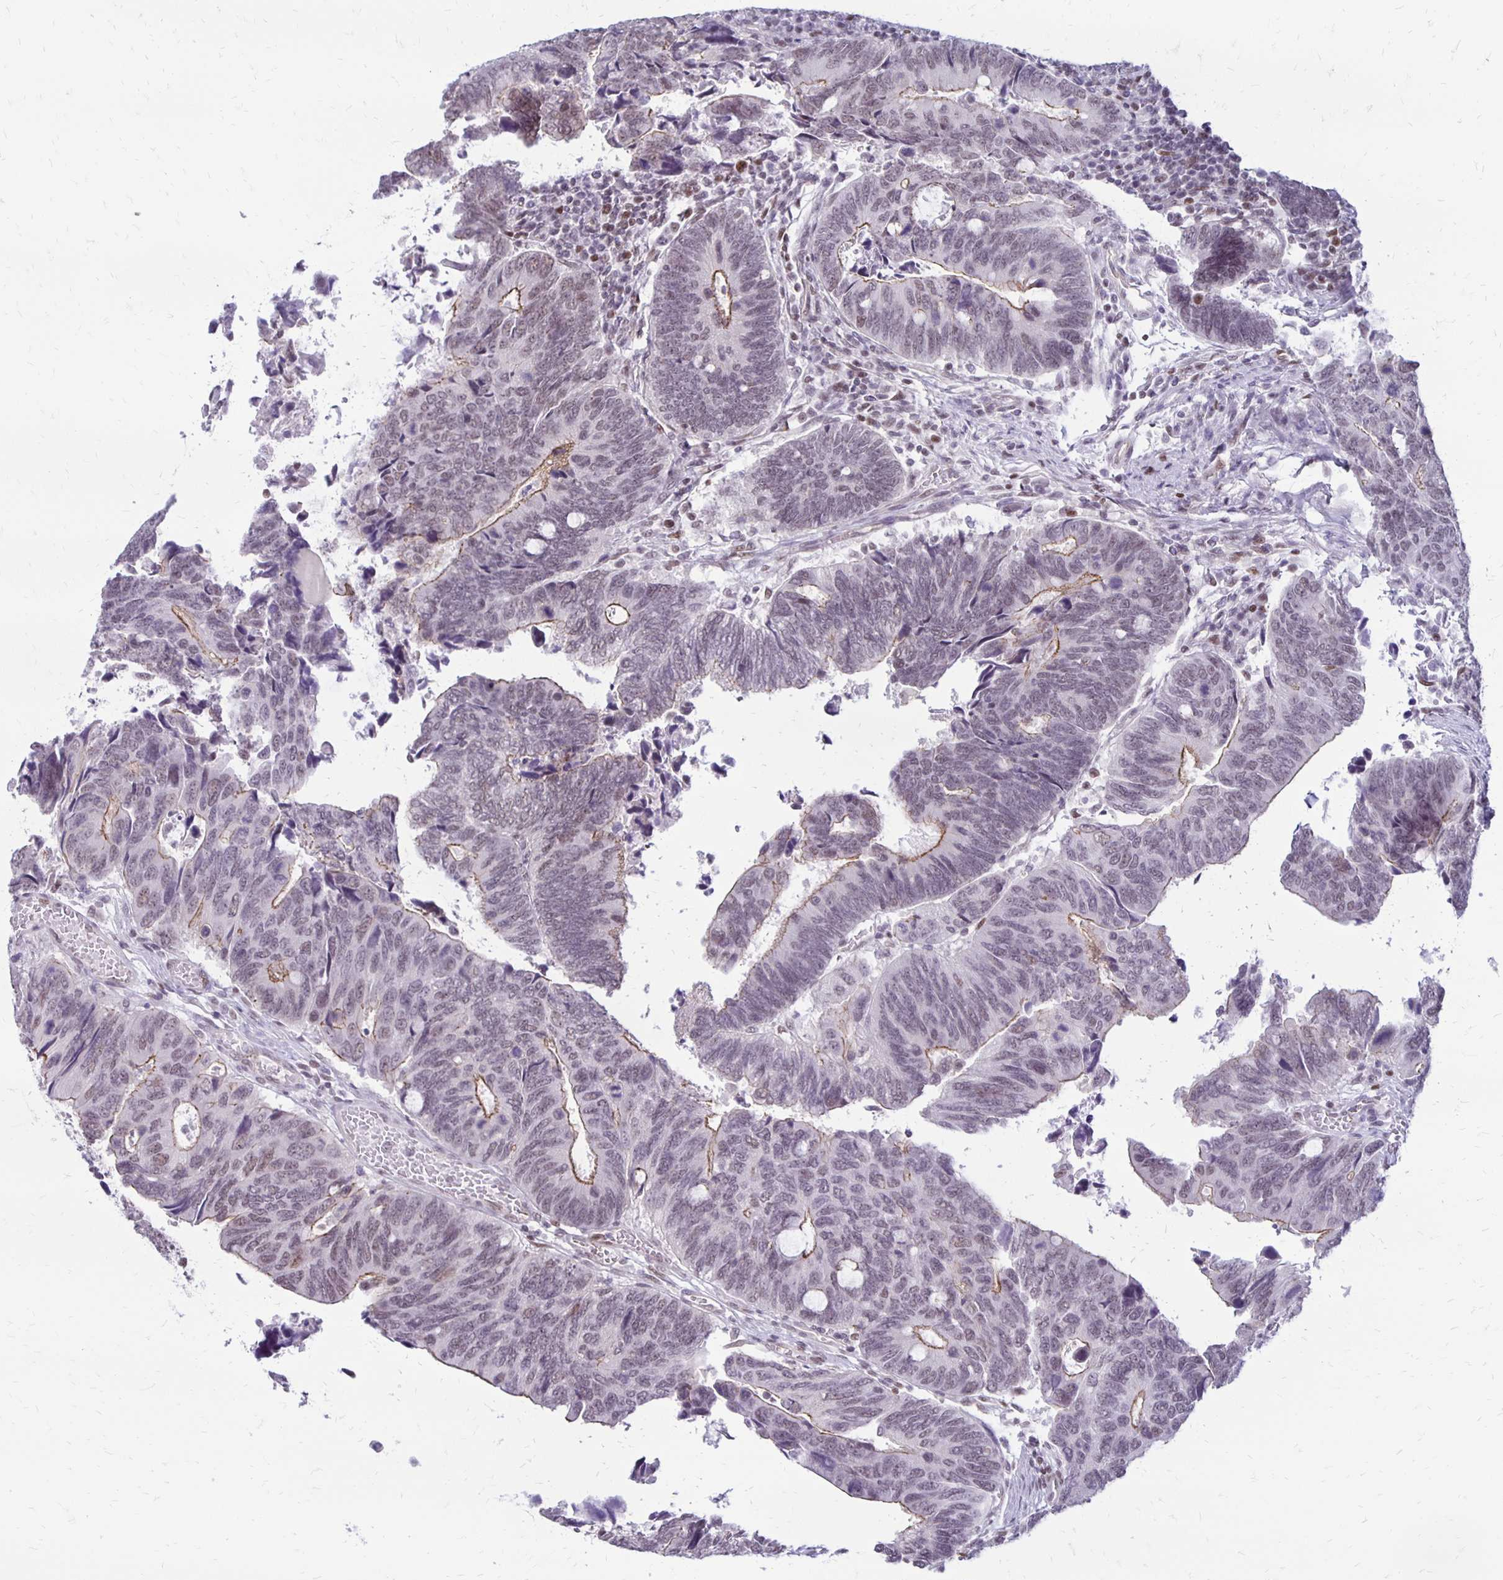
{"staining": {"intensity": "moderate", "quantity": "<25%", "location": "cytoplasmic/membranous,nuclear"}, "tissue": "colorectal cancer", "cell_type": "Tumor cells", "image_type": "cancer", "snomed": [{"axis": "morphology", "description": "Adenocarcinoma, NOS"}, {"axis": "topography", "description": "Colon"}], "caption": "Moderate cytoplasmic/membranous and nuclear positivity is present in about <25% of tumor cells in colorectal cancer. (brown staining indicates protein expression, while blue staining denotes nuclei).", "gene": "DDB2", "patient": {"sex": "male", "age": 87}}